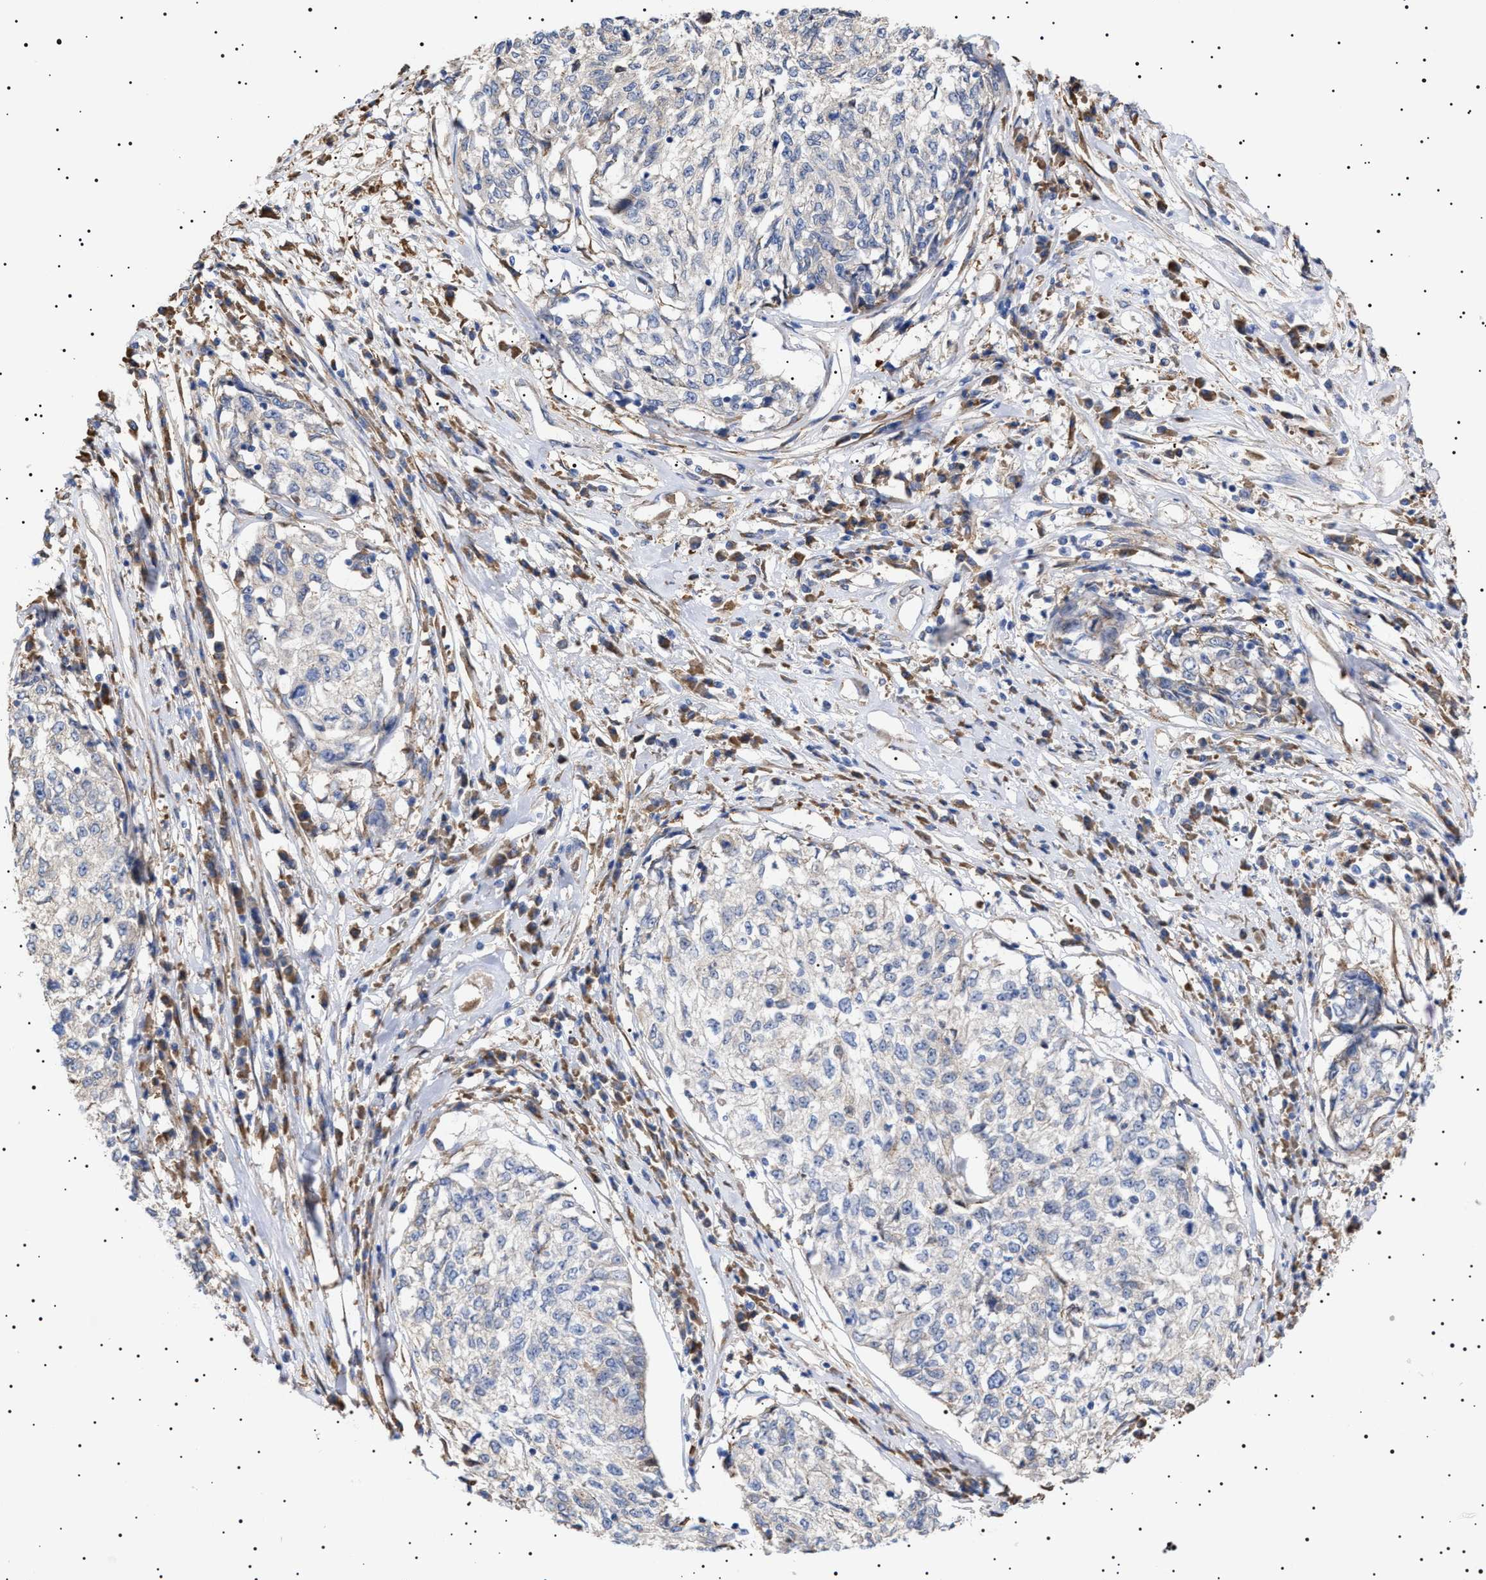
{"staining": {"intensity": "negative", "quantity": "none", "location": "none"}, "tissue": "cervical cancer", "cell_type": "Tumor cells", "image_type": "cancer", "snomed": [{"axis": "morphology", "description": "Squamous cell carcinoma, NOS"}, {"axis": "topography", "description": "Cervix"}], "caption": "DAB immunohistochemical staining of cervical cancer reveals no significant positivity in tumor cells.", "gene": "ERCC6L2", "patient": {"sex": "female", "age": 57}}